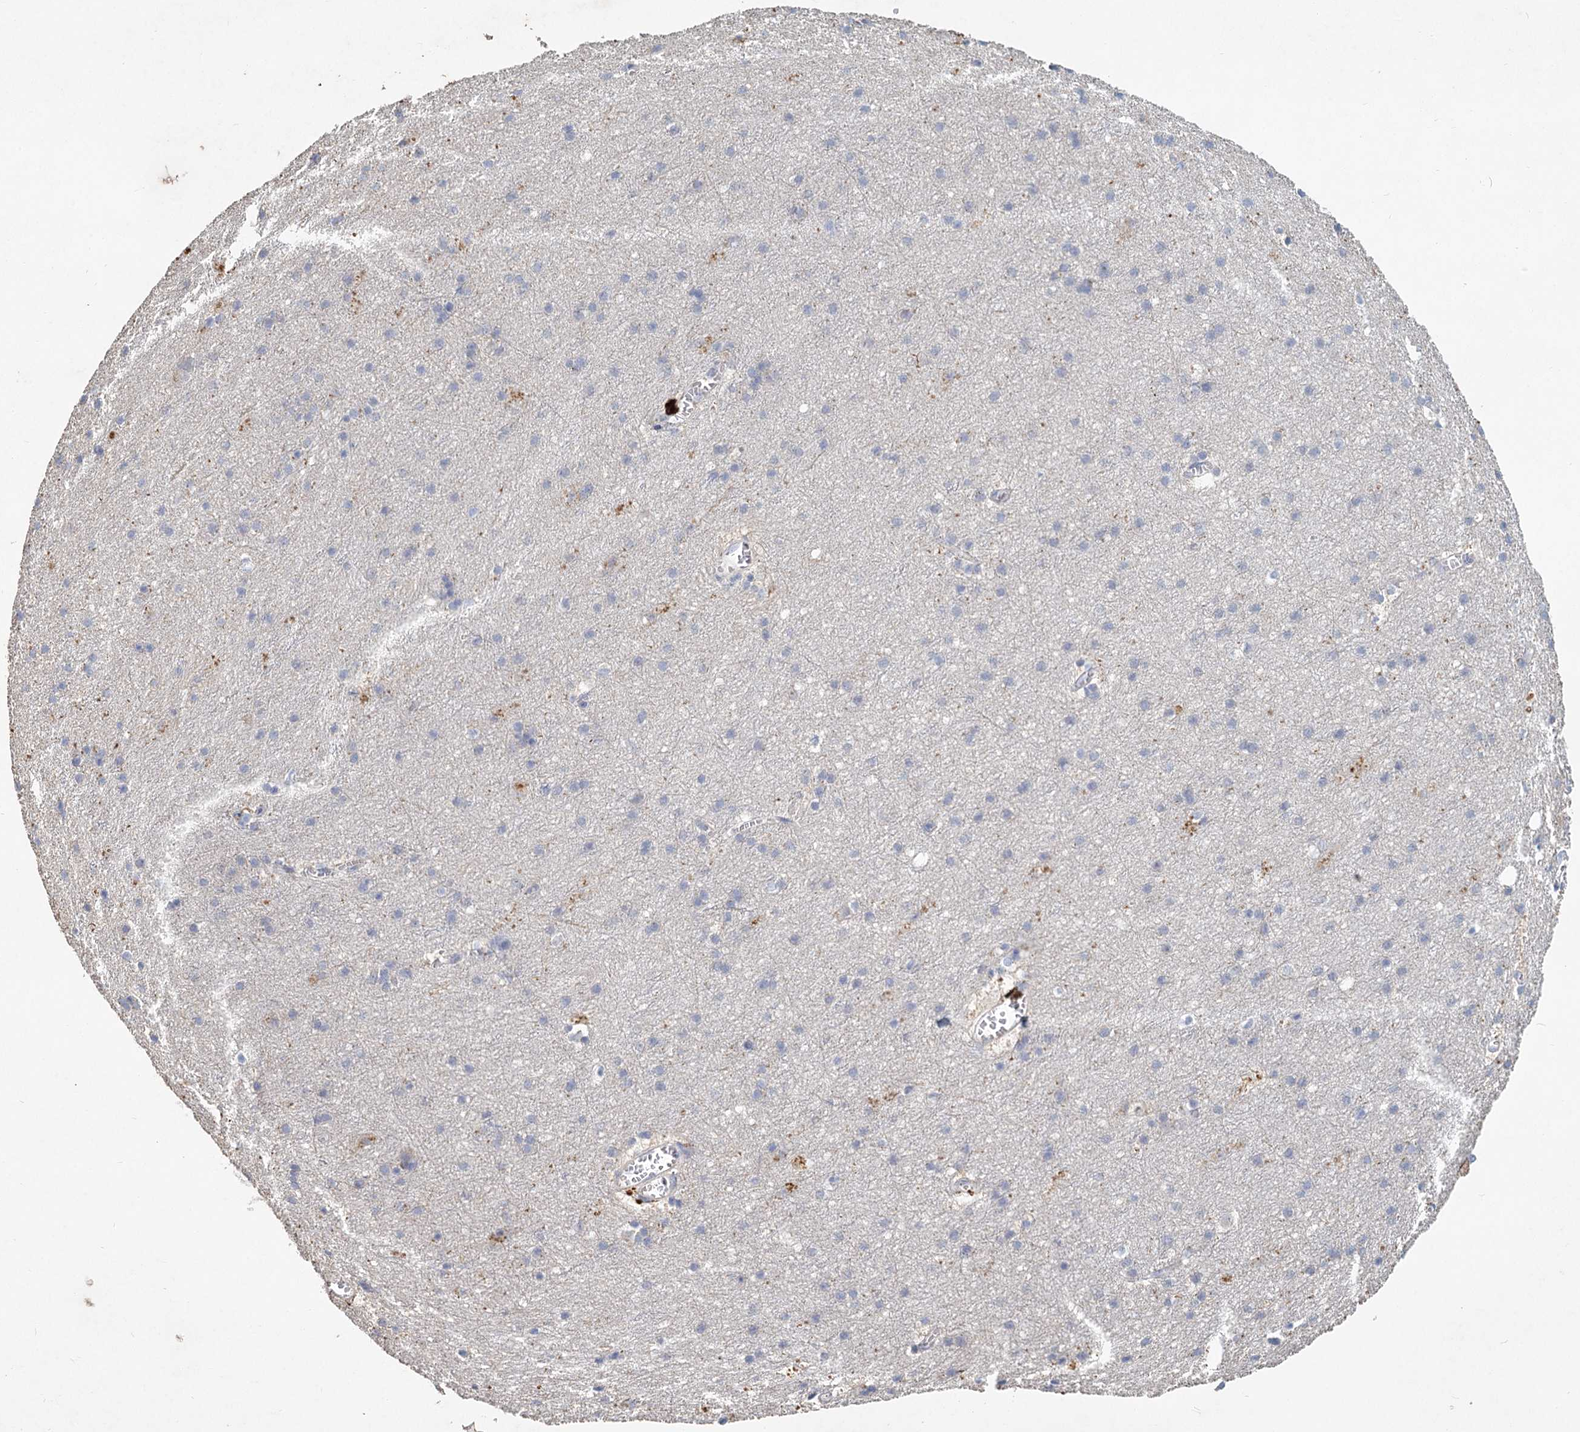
{"staining": {"intensity": "negative", "quantity": "none", "location": "none"}, "tissue": "cerebral cortex", "cell_type": "Endothelial cells", "image_type": "normal", "snomed": [{"axis": "morphology", "description": "Normal tissue, NOS"}, {"axis": "topography", "description": "Cerebral cortex"}], "caption": "This is a micrograph of immunohistochemistry staining of unremarkable cerebral cortex, which shows no positivity in endothelial cells.", "gene": "HES2", "patient": {"sex": "male", "age": 54}}